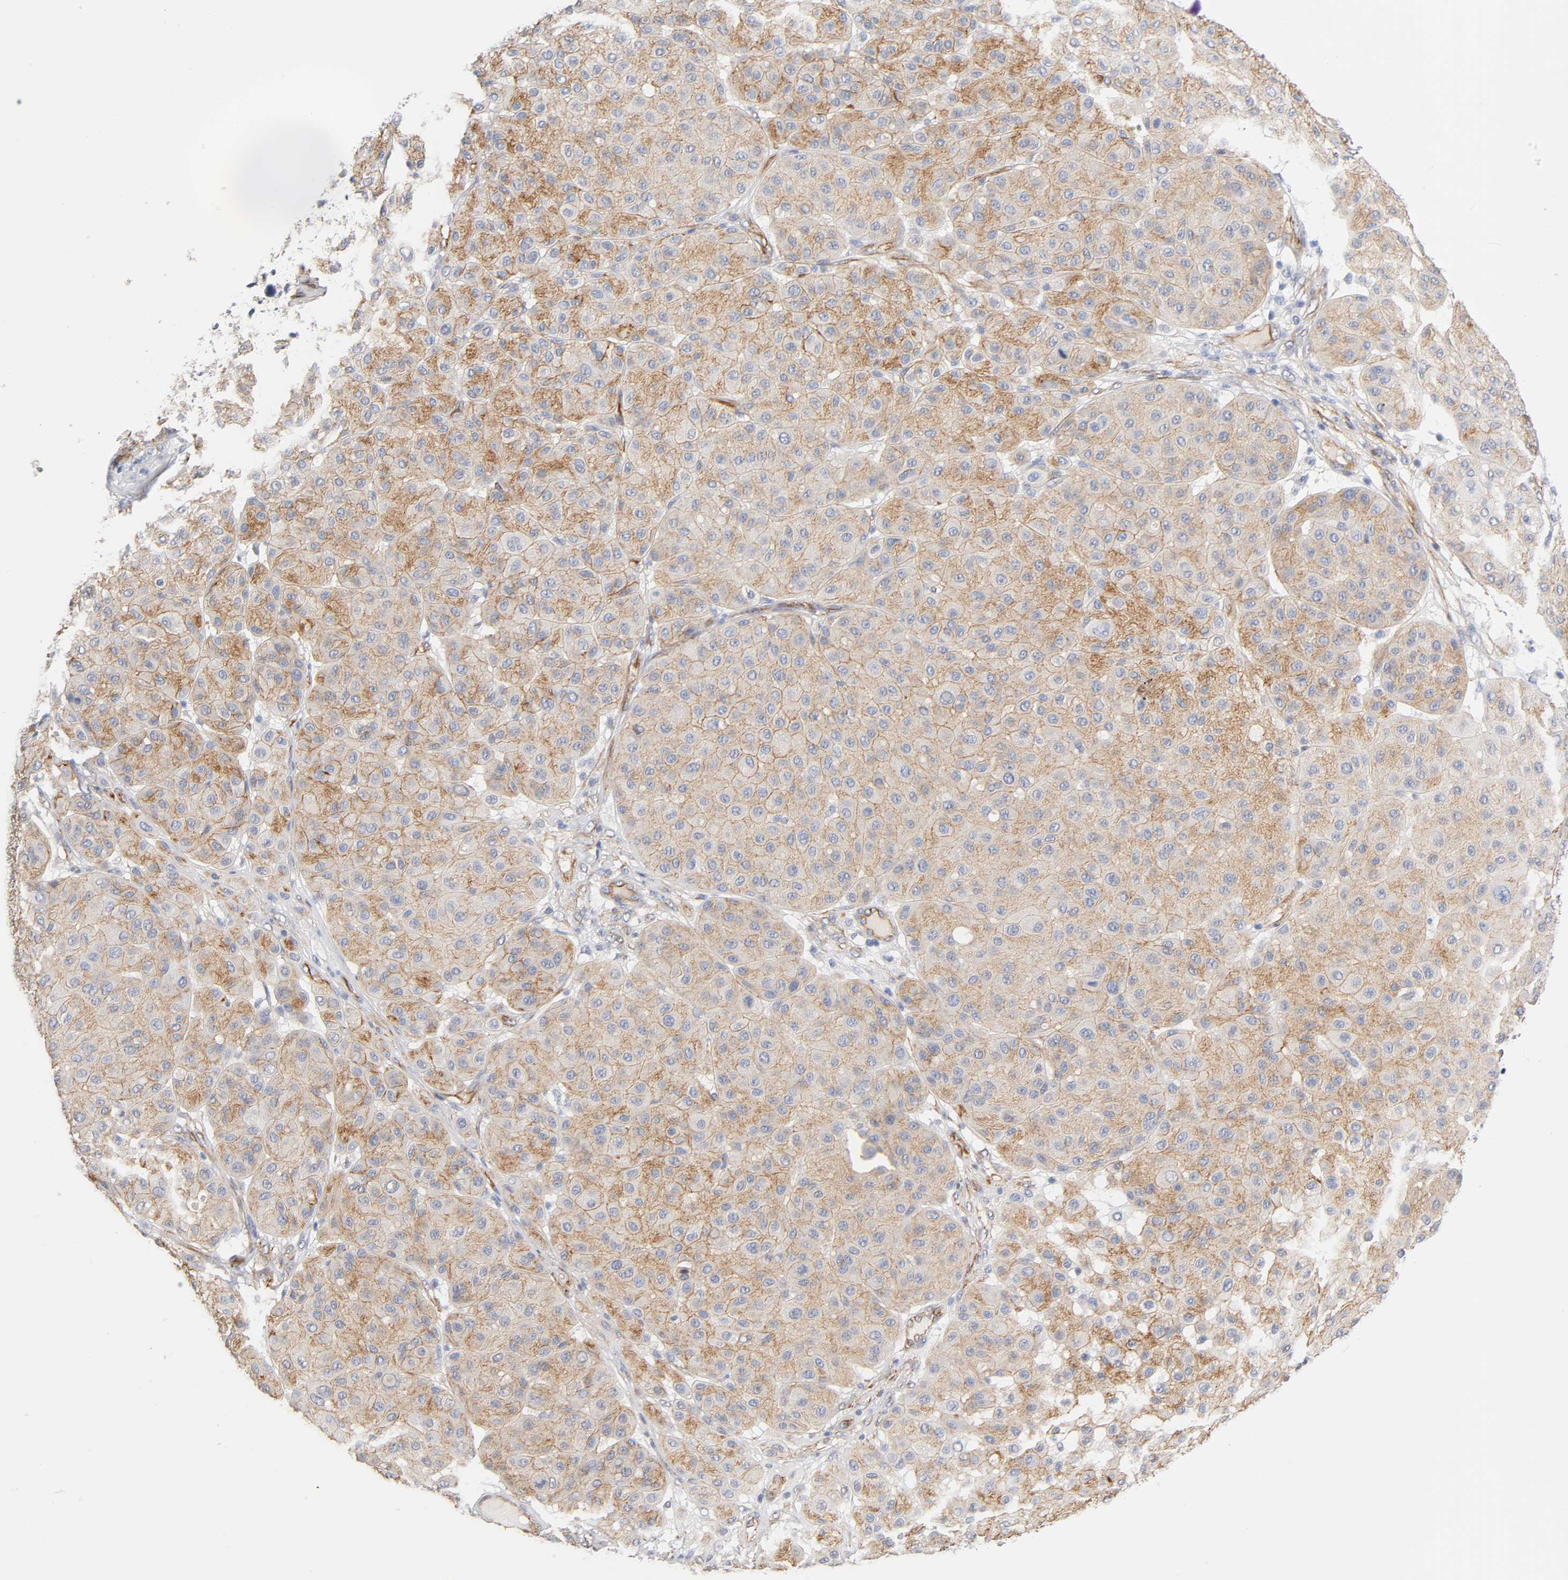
{"staining": {"intensity": "weak", "quantity": ">75%", "location": "cytoplasmic/membranous"}, "tissue": "melanoma", "cell_type": "Tumor cells", "image_type": "cancer", "snomed": [{"axis": "morphology", "description": "Normal tissue, NOS"}, {"axis": "morphology", "description": "Malignant melanoma, Metastatic site"}, {"axis": "topography", "description": "Skin"}], "caption": "Weak cytoplasmic/membranous expression is seen in approximately >75% of tumor cells in melanoma.", "gene": "SPTAN1", "patient": {"sex": "male", "age": 41}}